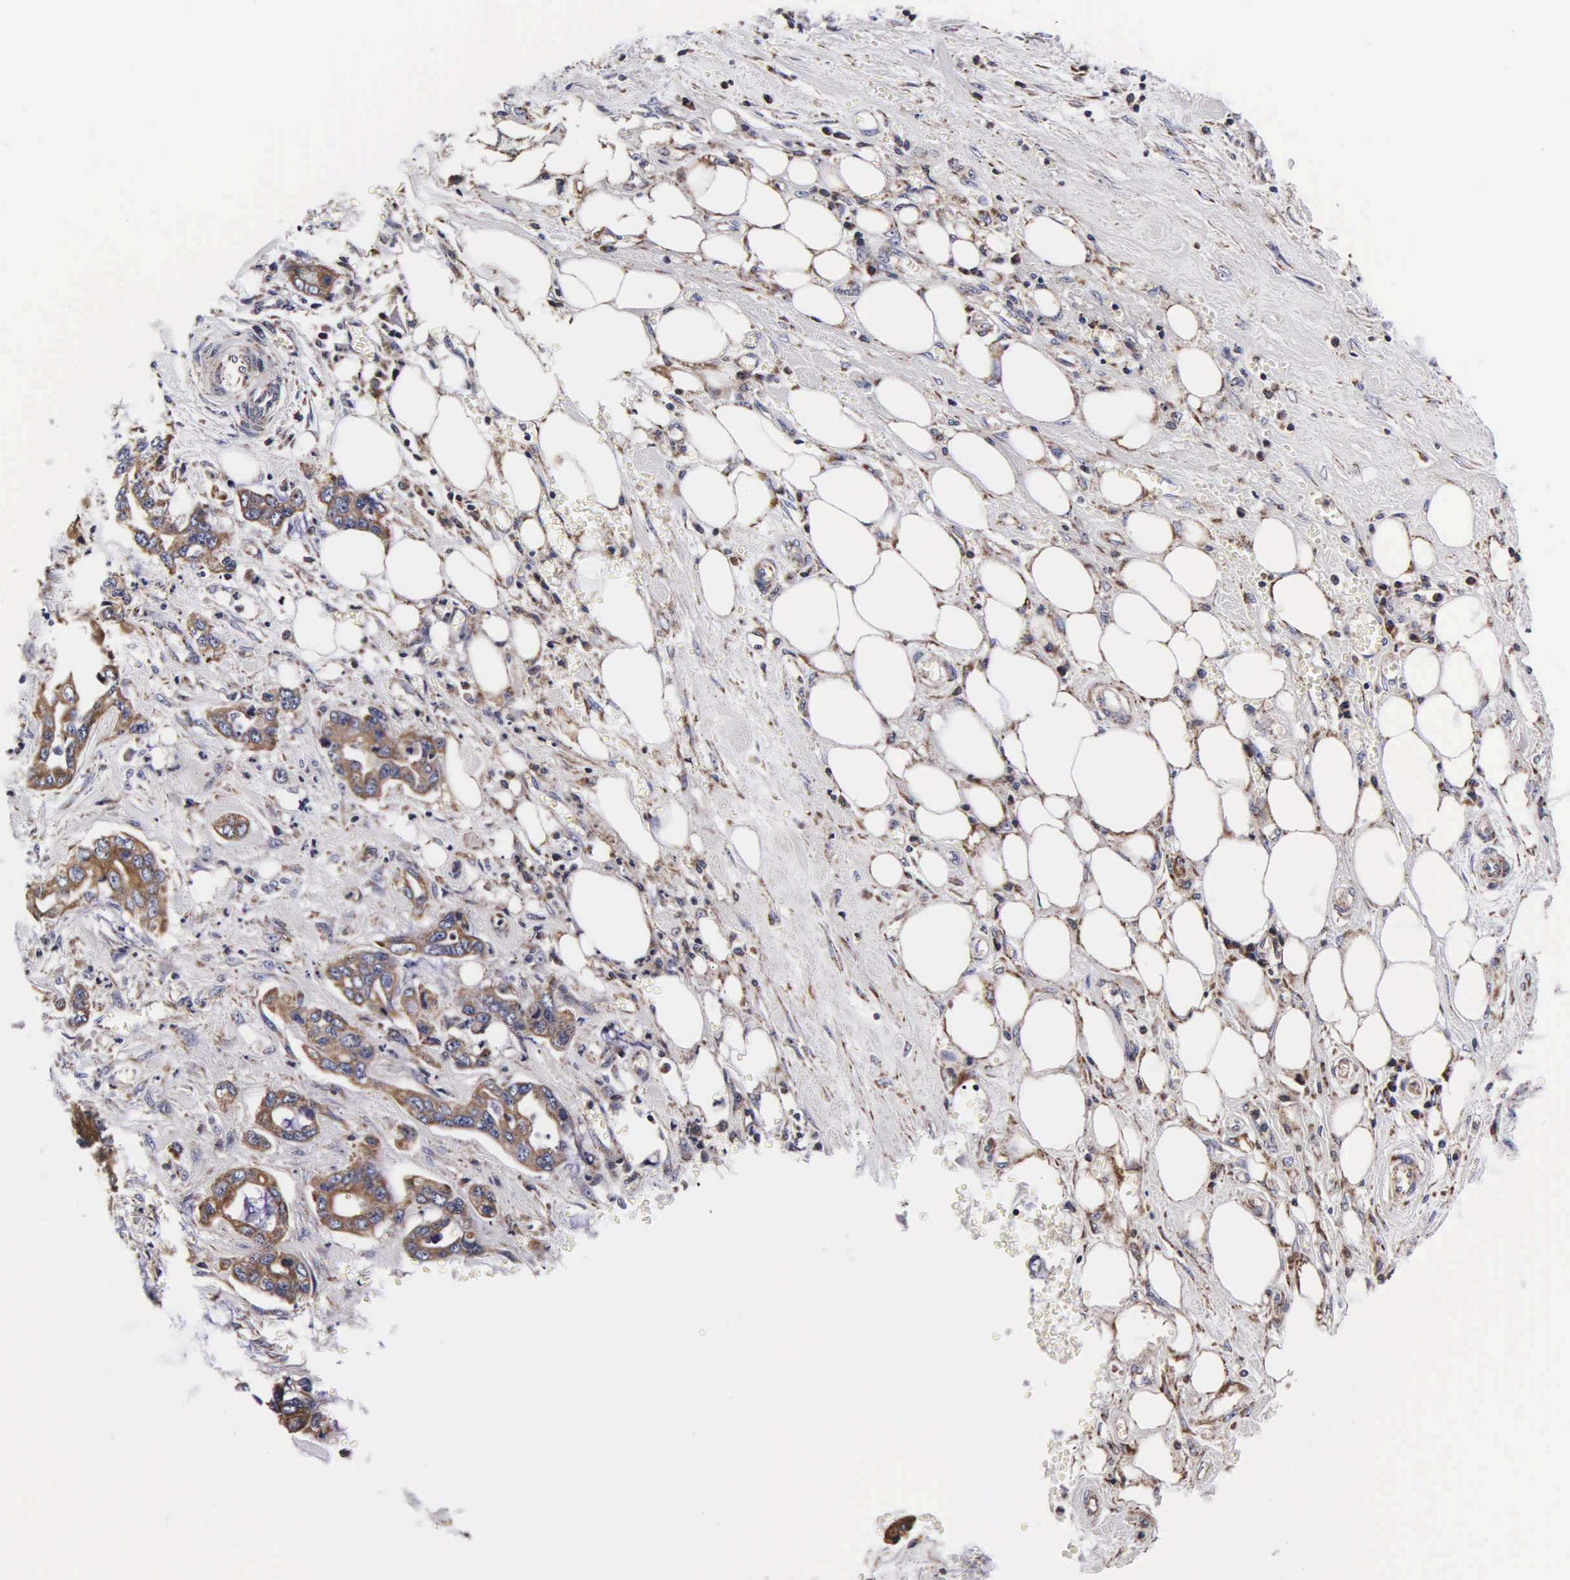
{"staining": {"intensity": "moderate", "quantity": ">75%", "location": "cytoplasmic/membranous"}, "tissue": "pancreatic cancer", "cell_type": "Tumor cells", "image_type": "cancer", "snomed": [{"axis": "morphology", "description": "Adenocarcinoma, NOS"}, {"axis": "topography", "description": "Pancreas"}], "caption": "Protein analysis of pancreatic adenocarcinoma tissue shows moderate cytoplasmic/membranous positivity in approximately >75% of tumor cells.", "gene": "PSMA3", "patient": {"sex": "male", "age": 69}}